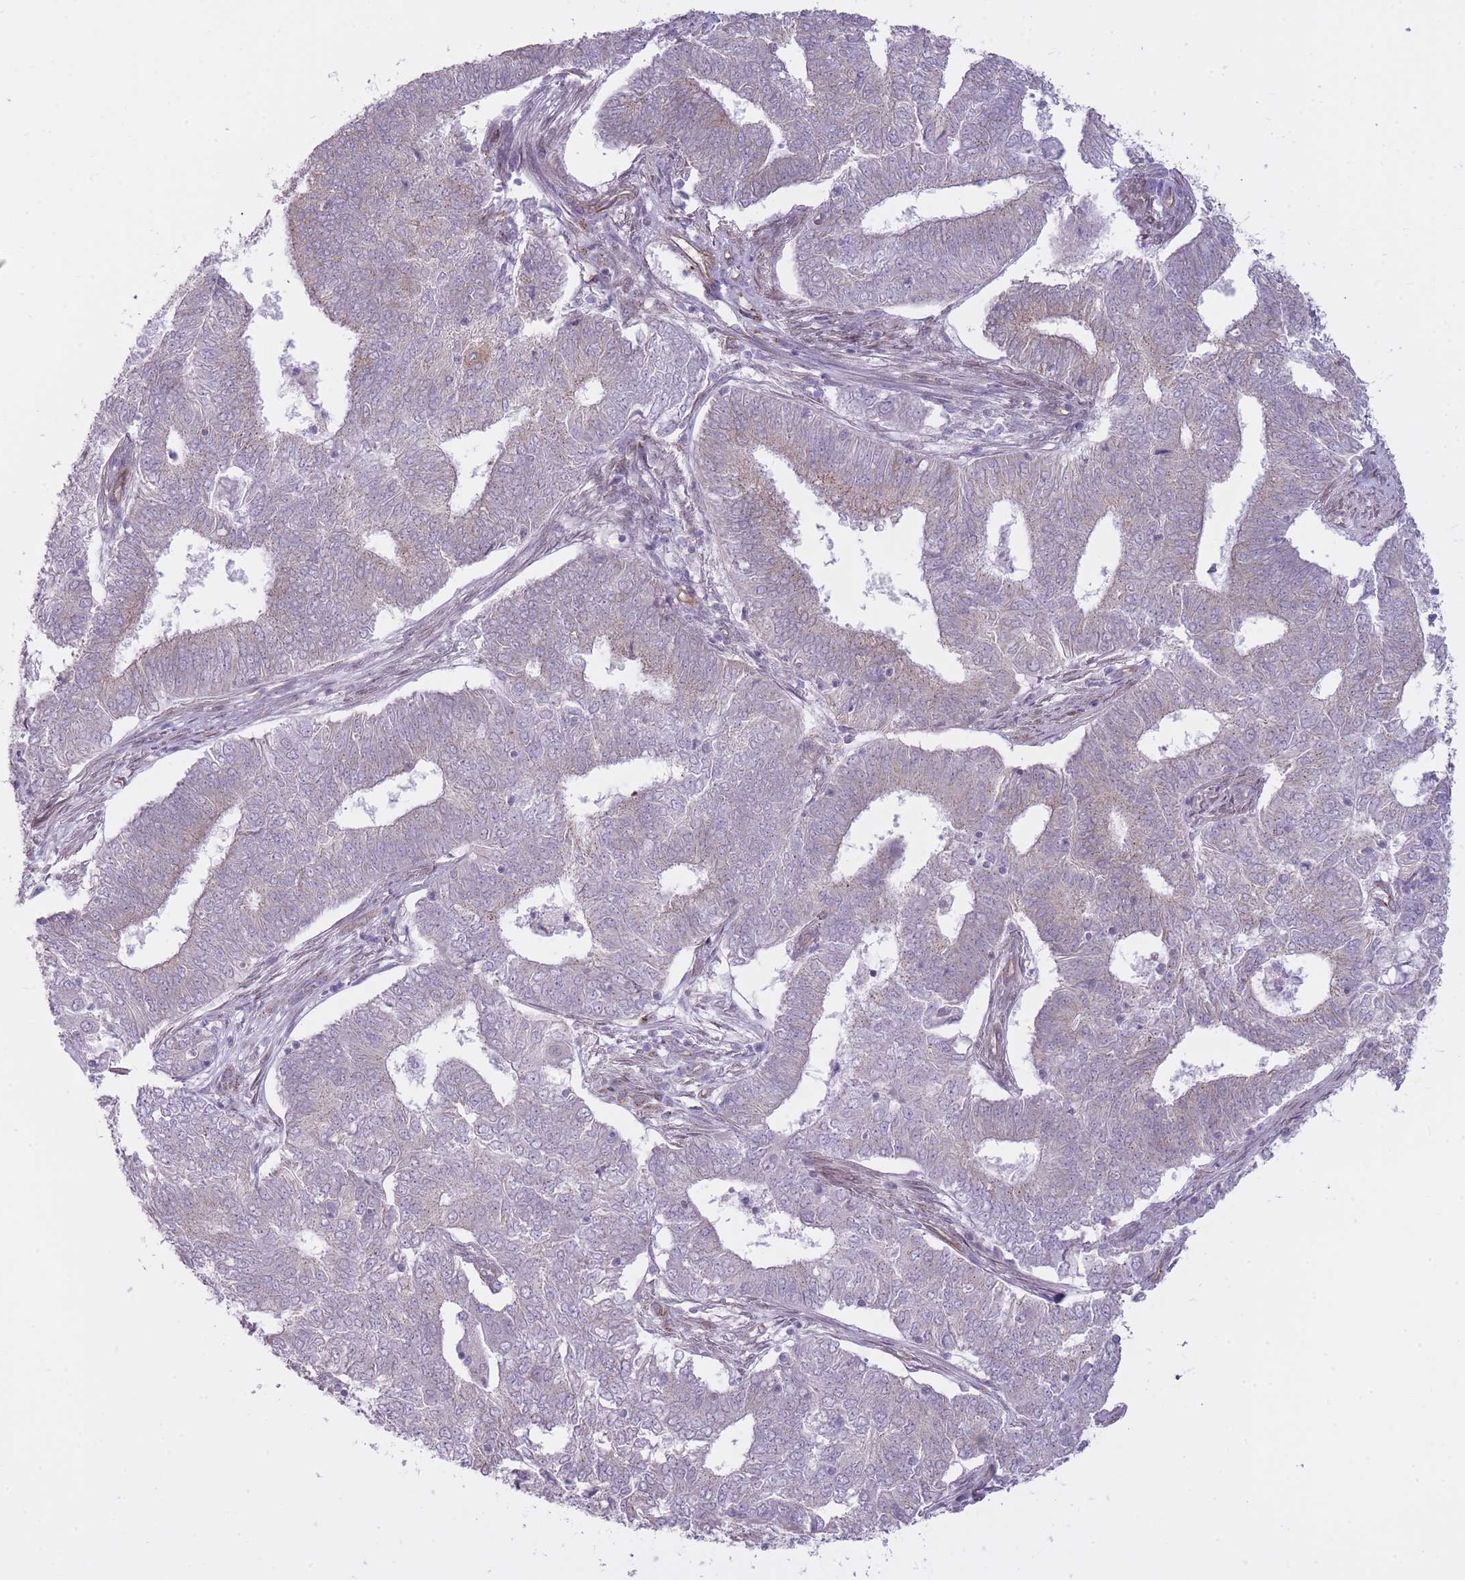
{"staining": {"intensity": "weak", "quantity": "<25%", "location": "cytoplasmic/membranous"}, "tissue": "endometrial cancer", "cell_type": "Tumor cells", "image_type": "cancer", "snomed": [{"axis": "morphology", "description": "Adenocarcinoma, NOS"}, {"axis": "topography", "description": "Endometrium"}], "caption": "Immunohistochemistry (IHC) micrograph of neoplastic tissue: endometrial cancer stained with DAB shows no significant protein positivity in tumor cells.", "gene": "PGRMC2", "patient": {"sex": "female", "age": 62}}